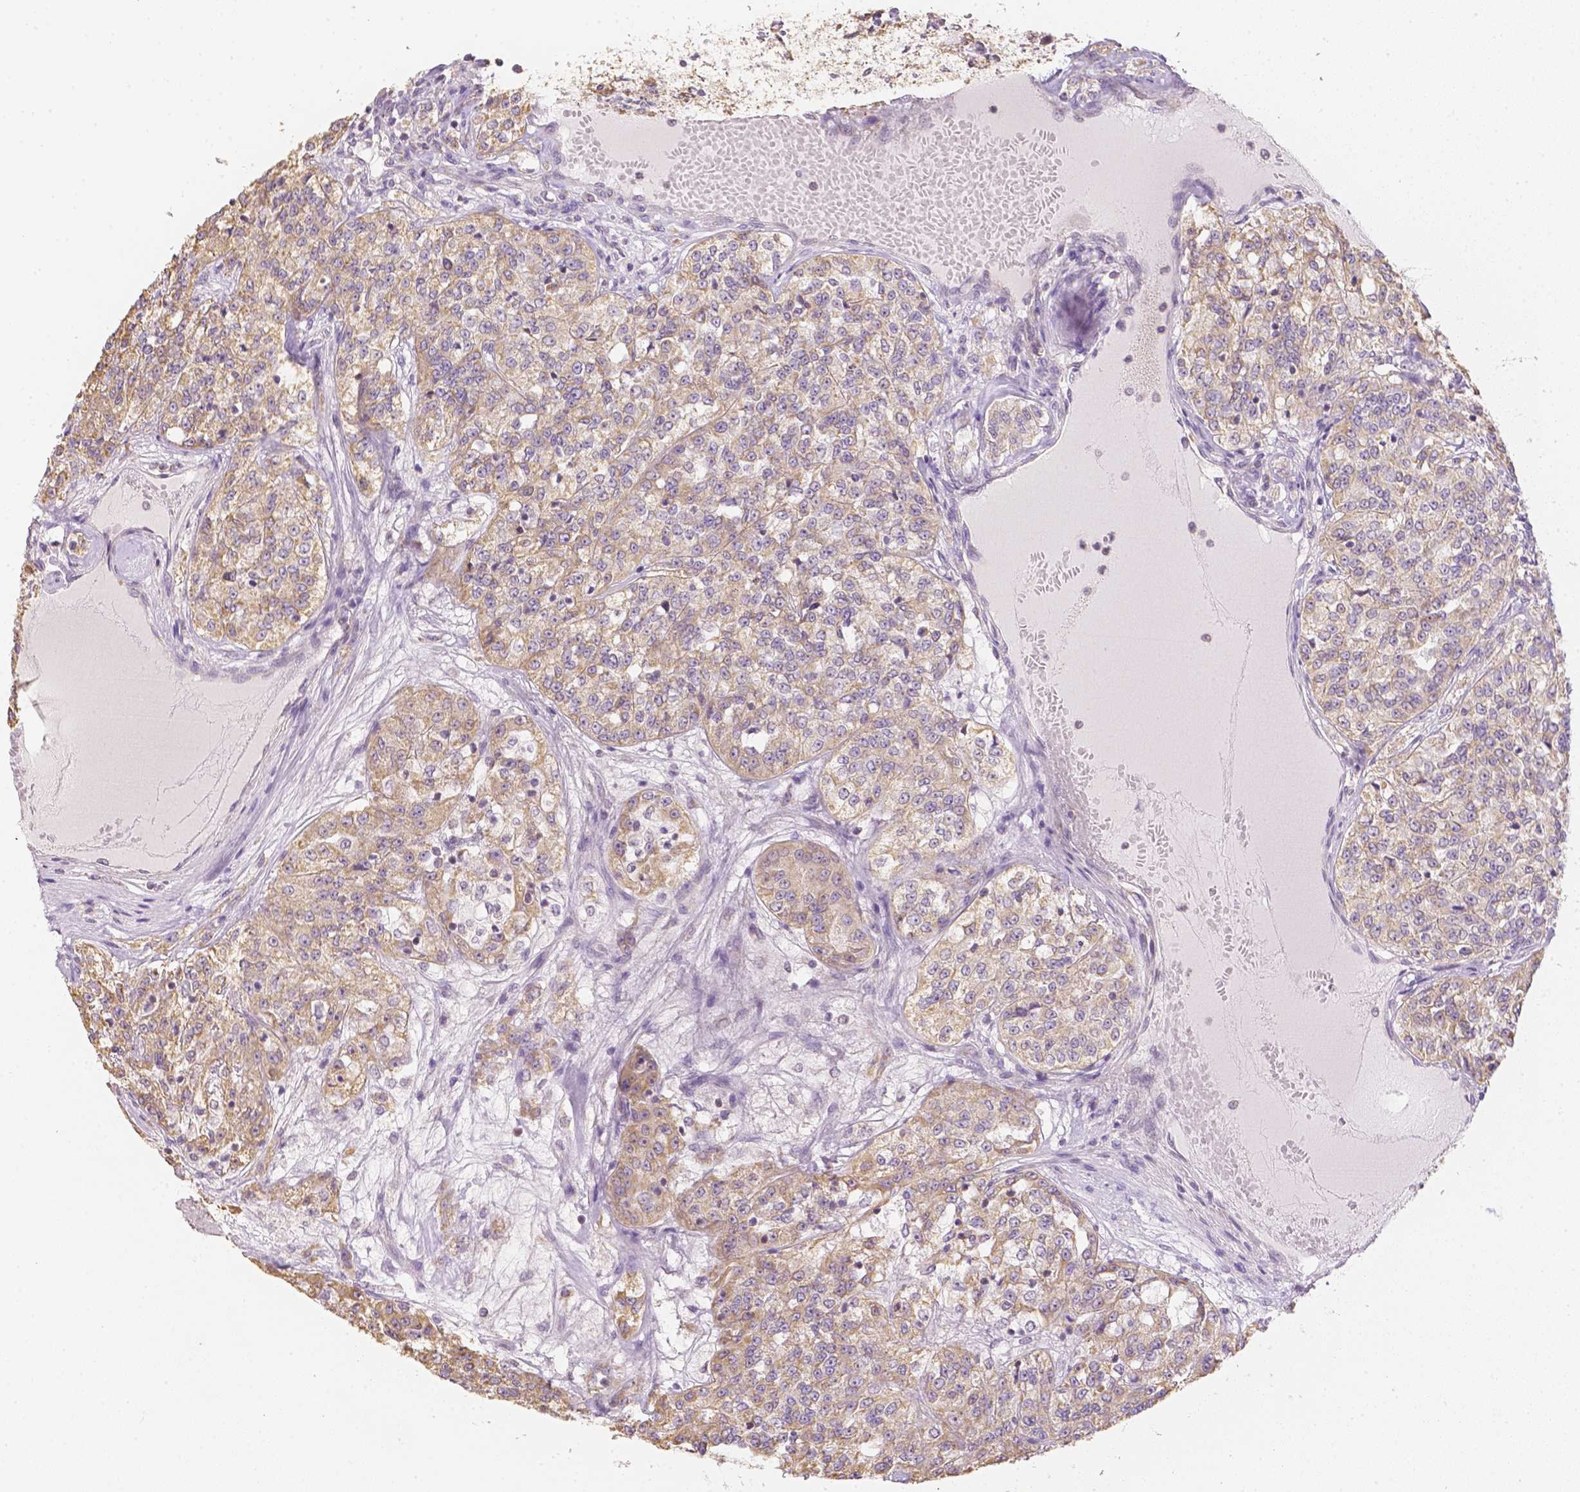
{"staining": {"intensity": "moderate", "quantity": ">75%", "location": "cytoplasmic/membranous"}, "tissue": "renal cancer", "cell_type": "Tumor cells", "image_type": "cancer", "snomed": [{"axis": "morphology", "description": "Adenocarcinoma, NOS"}, {"axis": "topography", "description": "Kidney"}], "caption": "A brown stain highlights moderate cytoplasmic/membranous positivity of a protein in human renal cancer (adenocarcinoma) tumor cells.", "gene": "NVL", "patient": {"sex": "female", "age": 63}}